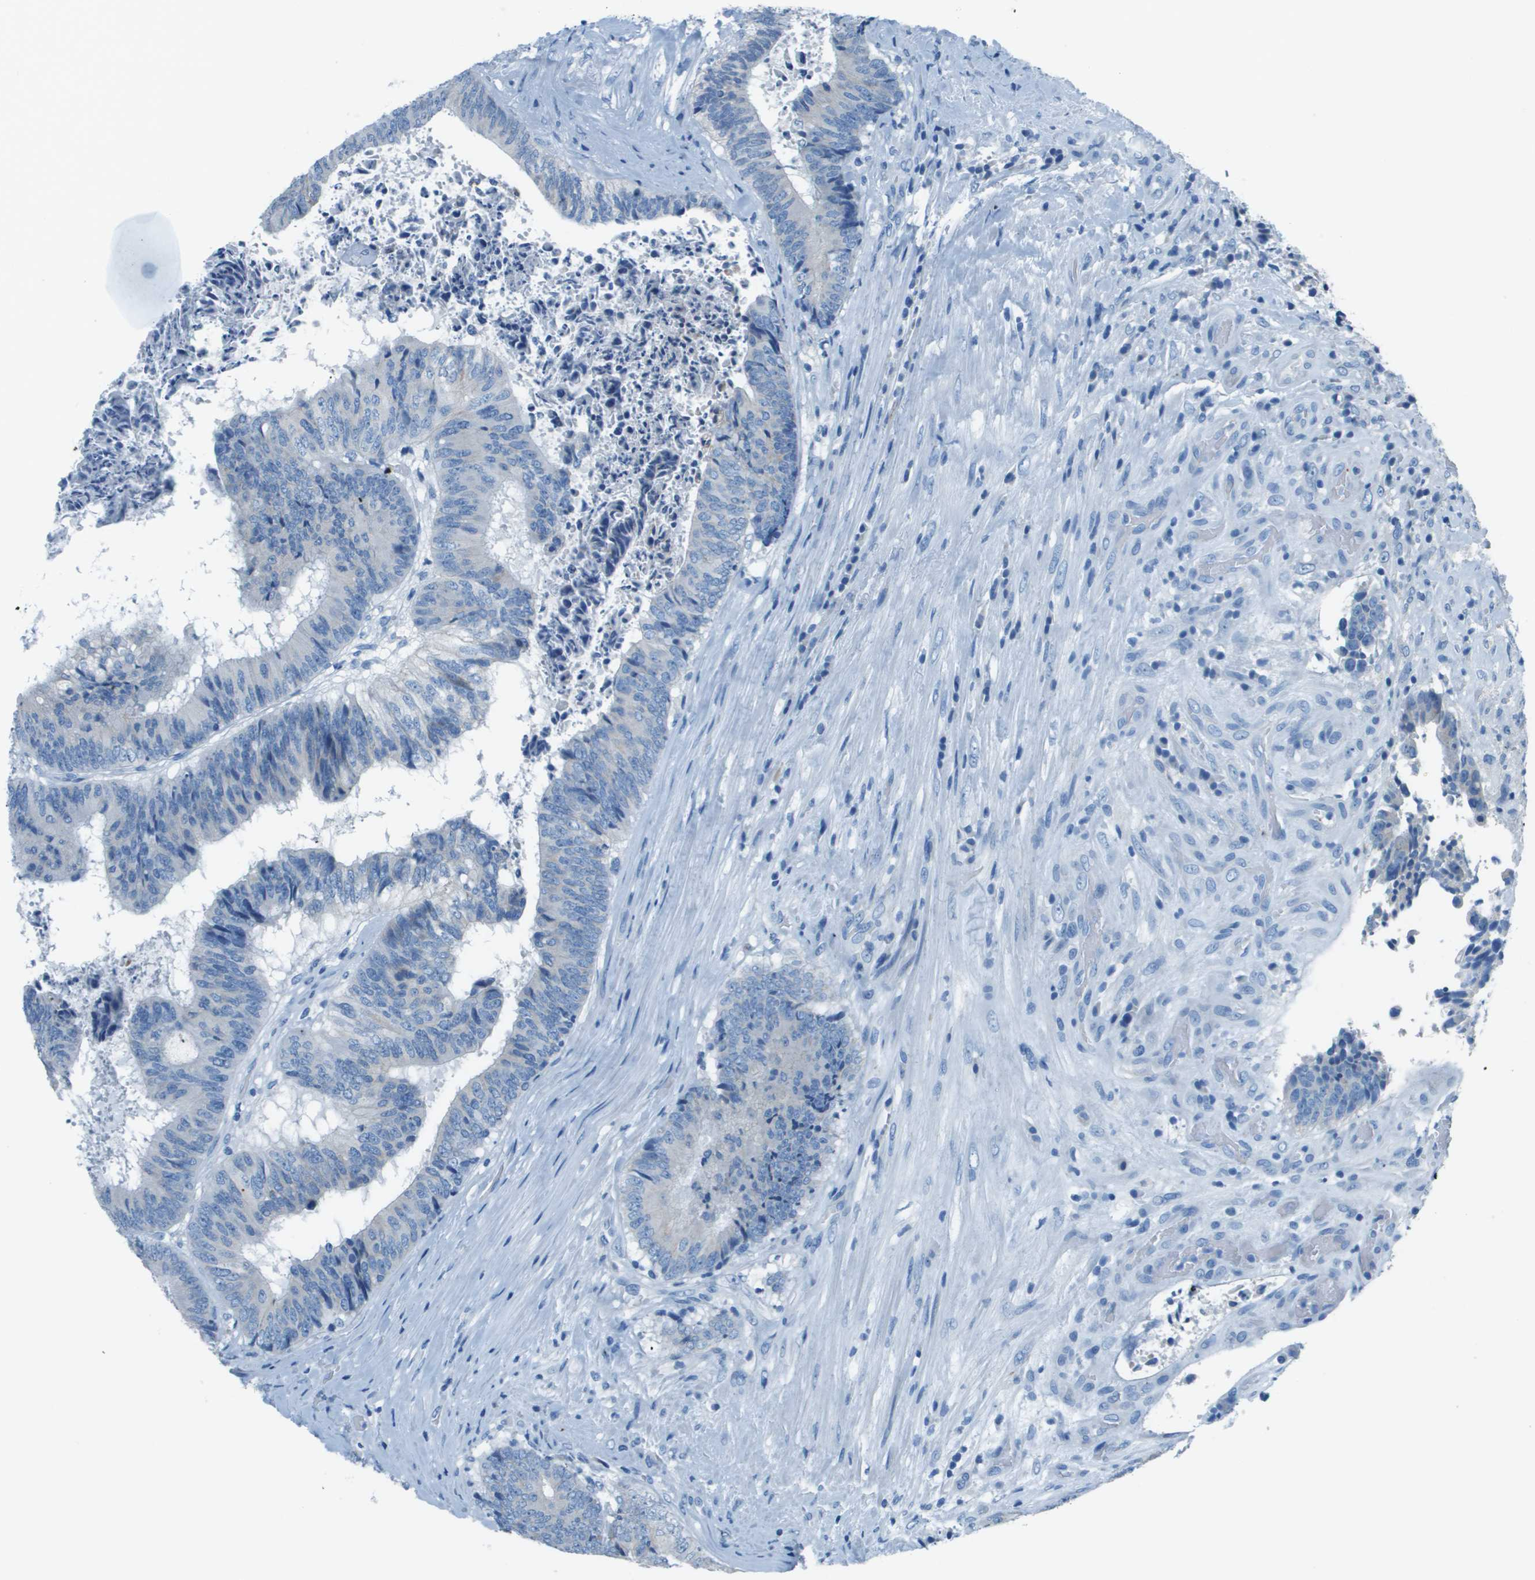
{"staining": {"intensity": "negative", "quantity": "none", "location": "none"}, "tissue": "colorectal cancer", "cell_type": "Tumor cells", "image_type": "cancer", "snomed": [{"axis": "morphology", "description": "Adenocarcinoma, NOS"}, {"axis": "topography", "description": "Rectum"}], "caption": "DAB (3,3'-diaminobenzidine) immunohistochemical staining of colorectal cancer shows no significant expression in tumor cells.", "gene": "SLC16A10", "patient": {"sex": "male", "age": 72}}